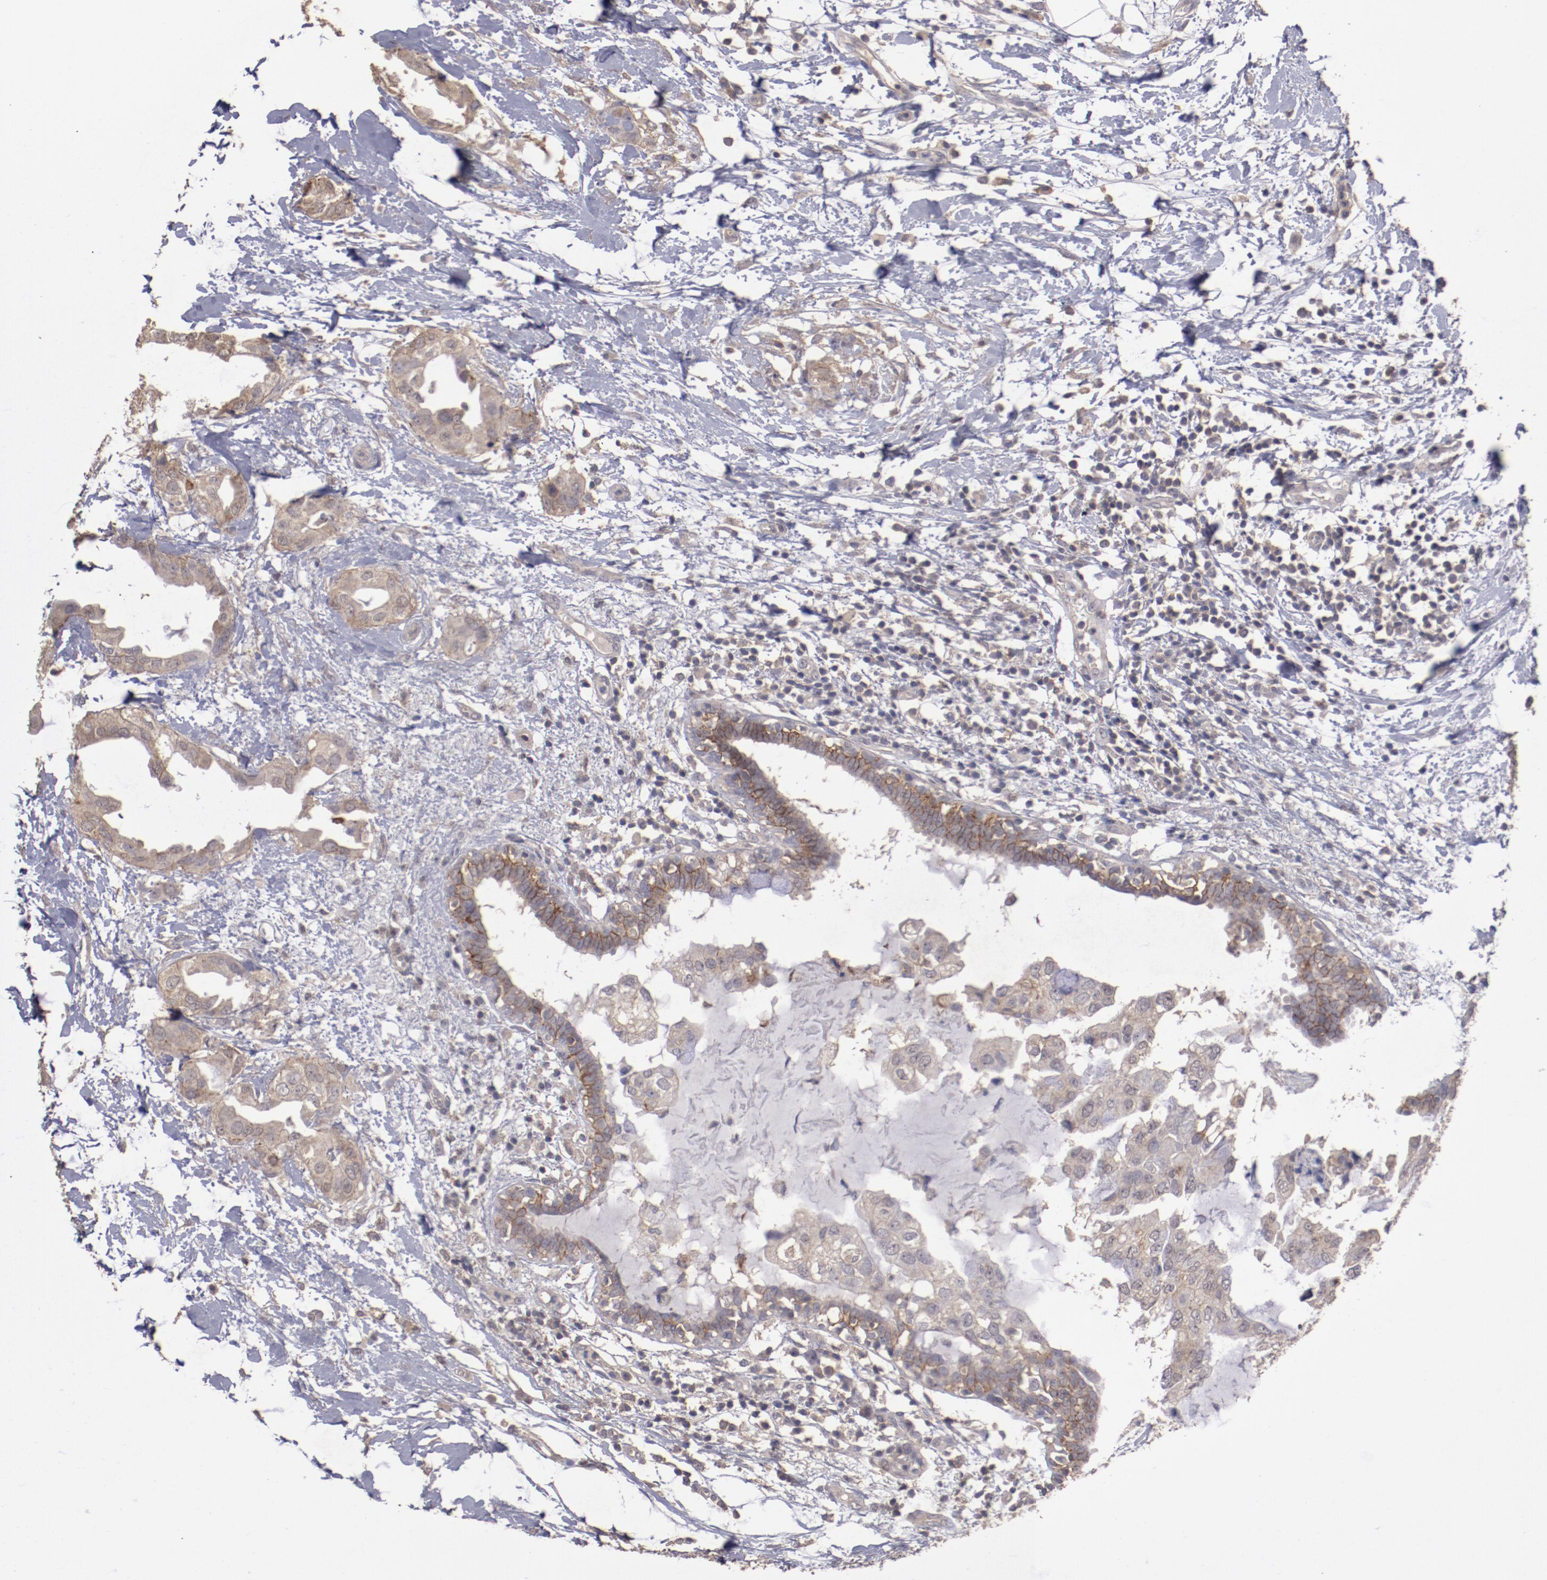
{"staining": {"intensity": "weak", "quantity": ">75%", "location": "cytoplasmic/membranous"}, "tissue": "breast cancer", "cell_type": "Tumor cells", "image_type": "cancer", "snomed": [{"axis": "morphology", "description": "Duct carcinoma"}, {"axis": "topography", "description": "Breast"}], "caption": "This image displays intraductal carcinoma (breast) stained with IHC to label a protein in brown. The cytoplasmic/membranous of tumor cells show weak positivity for the protein. Nuclei are counter-stained blue.", "gene": "FAT1", "patient": {"sex": "female", "age": 40}}